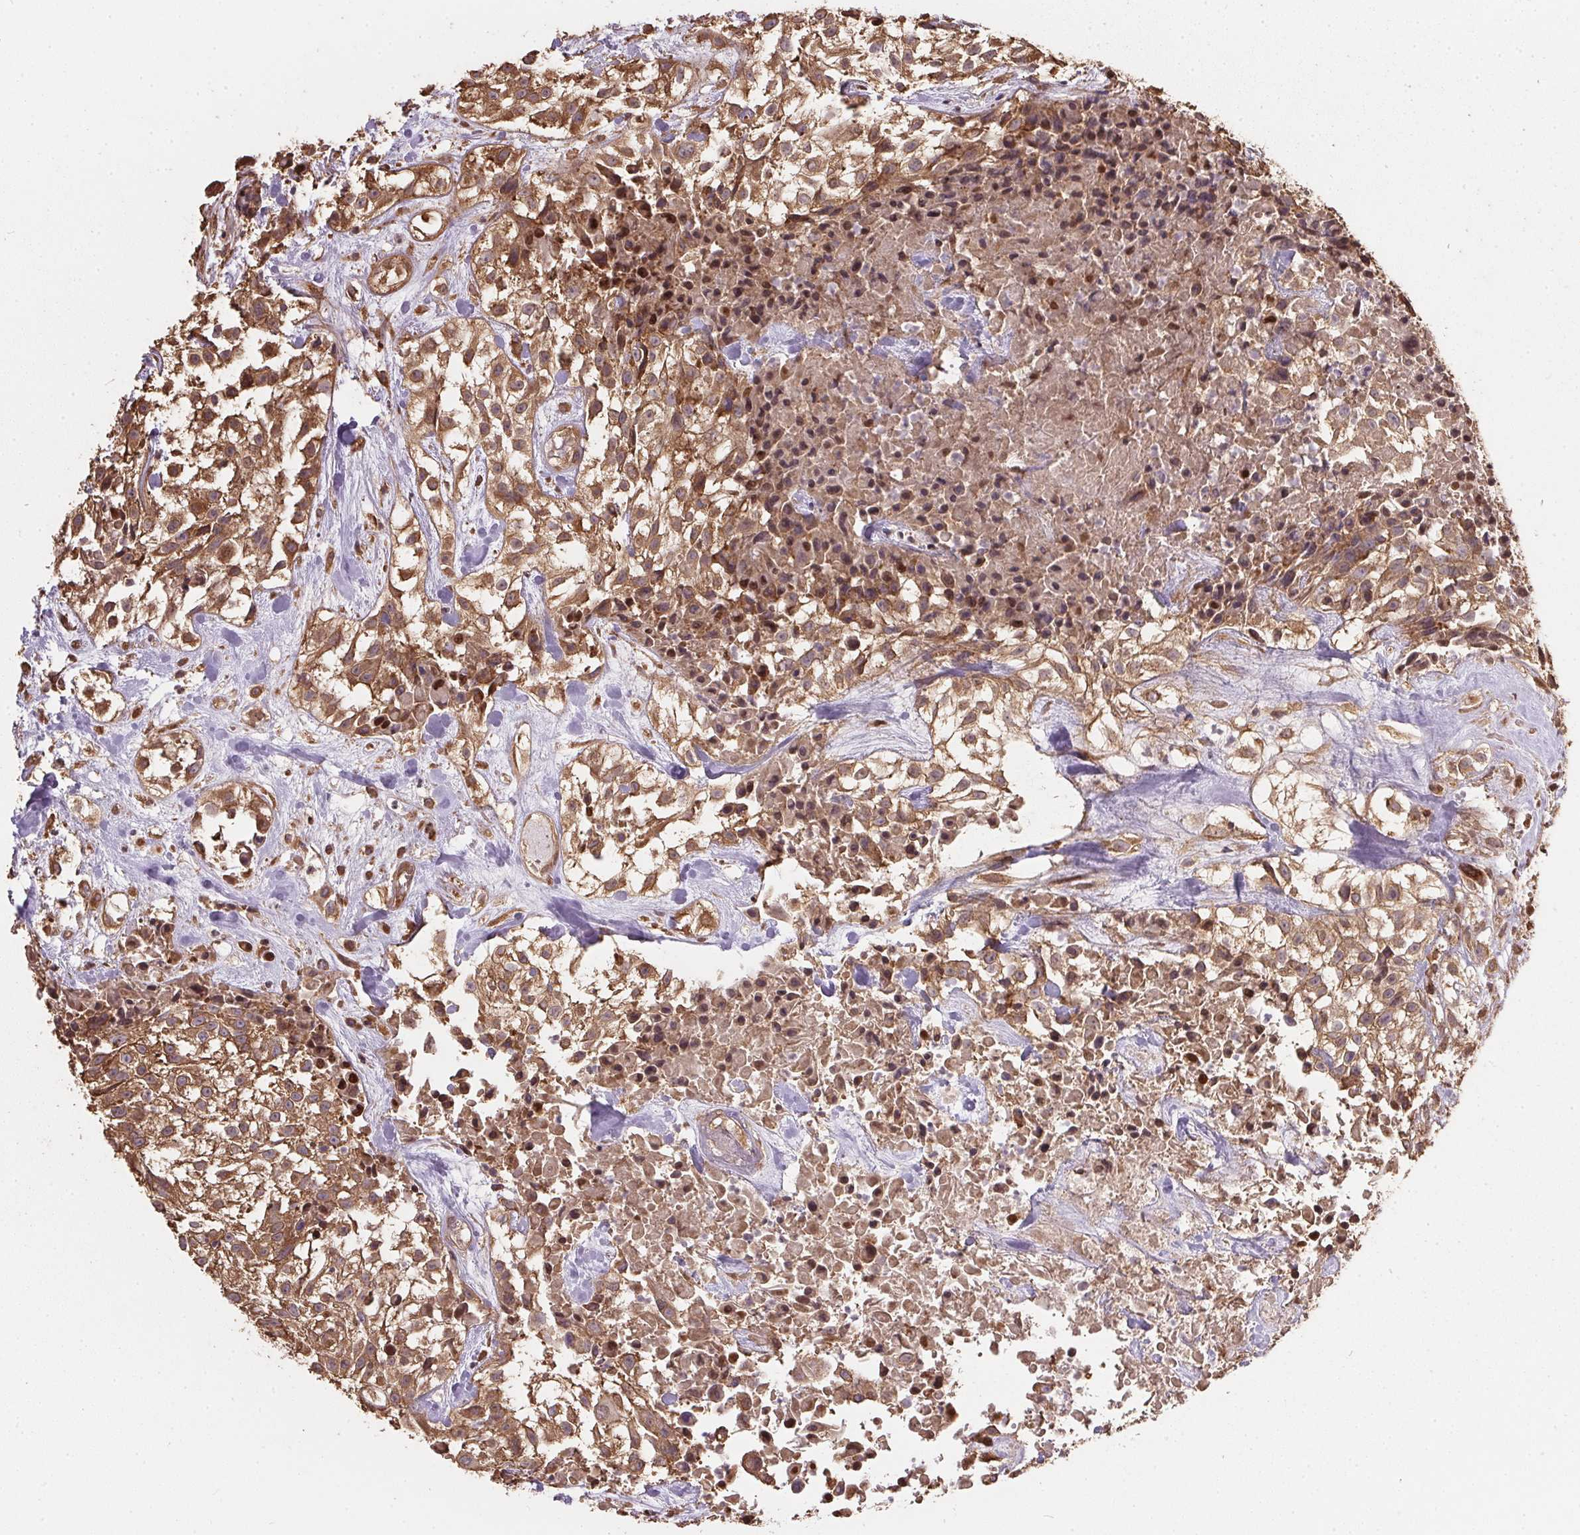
{"staining": {"intensity": "moderate", "quantity": ">75%", "location": "cytoplasmic/membranous"}, "tissue": "urothelial cancer", "cell_type": "Tumor cells", "image_type": "cancer", "snomed": [{"axis": "morphology", "description": "Urothelial carcinoma, High grade"}, {"axis": "topography", "description": "Urinary bladder"}], "caption": "High-magnification brightfield microscopy of urothelial cancer stained with DAB (brown) and counterstained with hematoxylin (blue). tumor cells exhibit moderate cytoplasmic/membranous expression is identified in about>75% of cells.", "gene": "EIF2S1", "patient": {"sex": "male", "age": 56}}